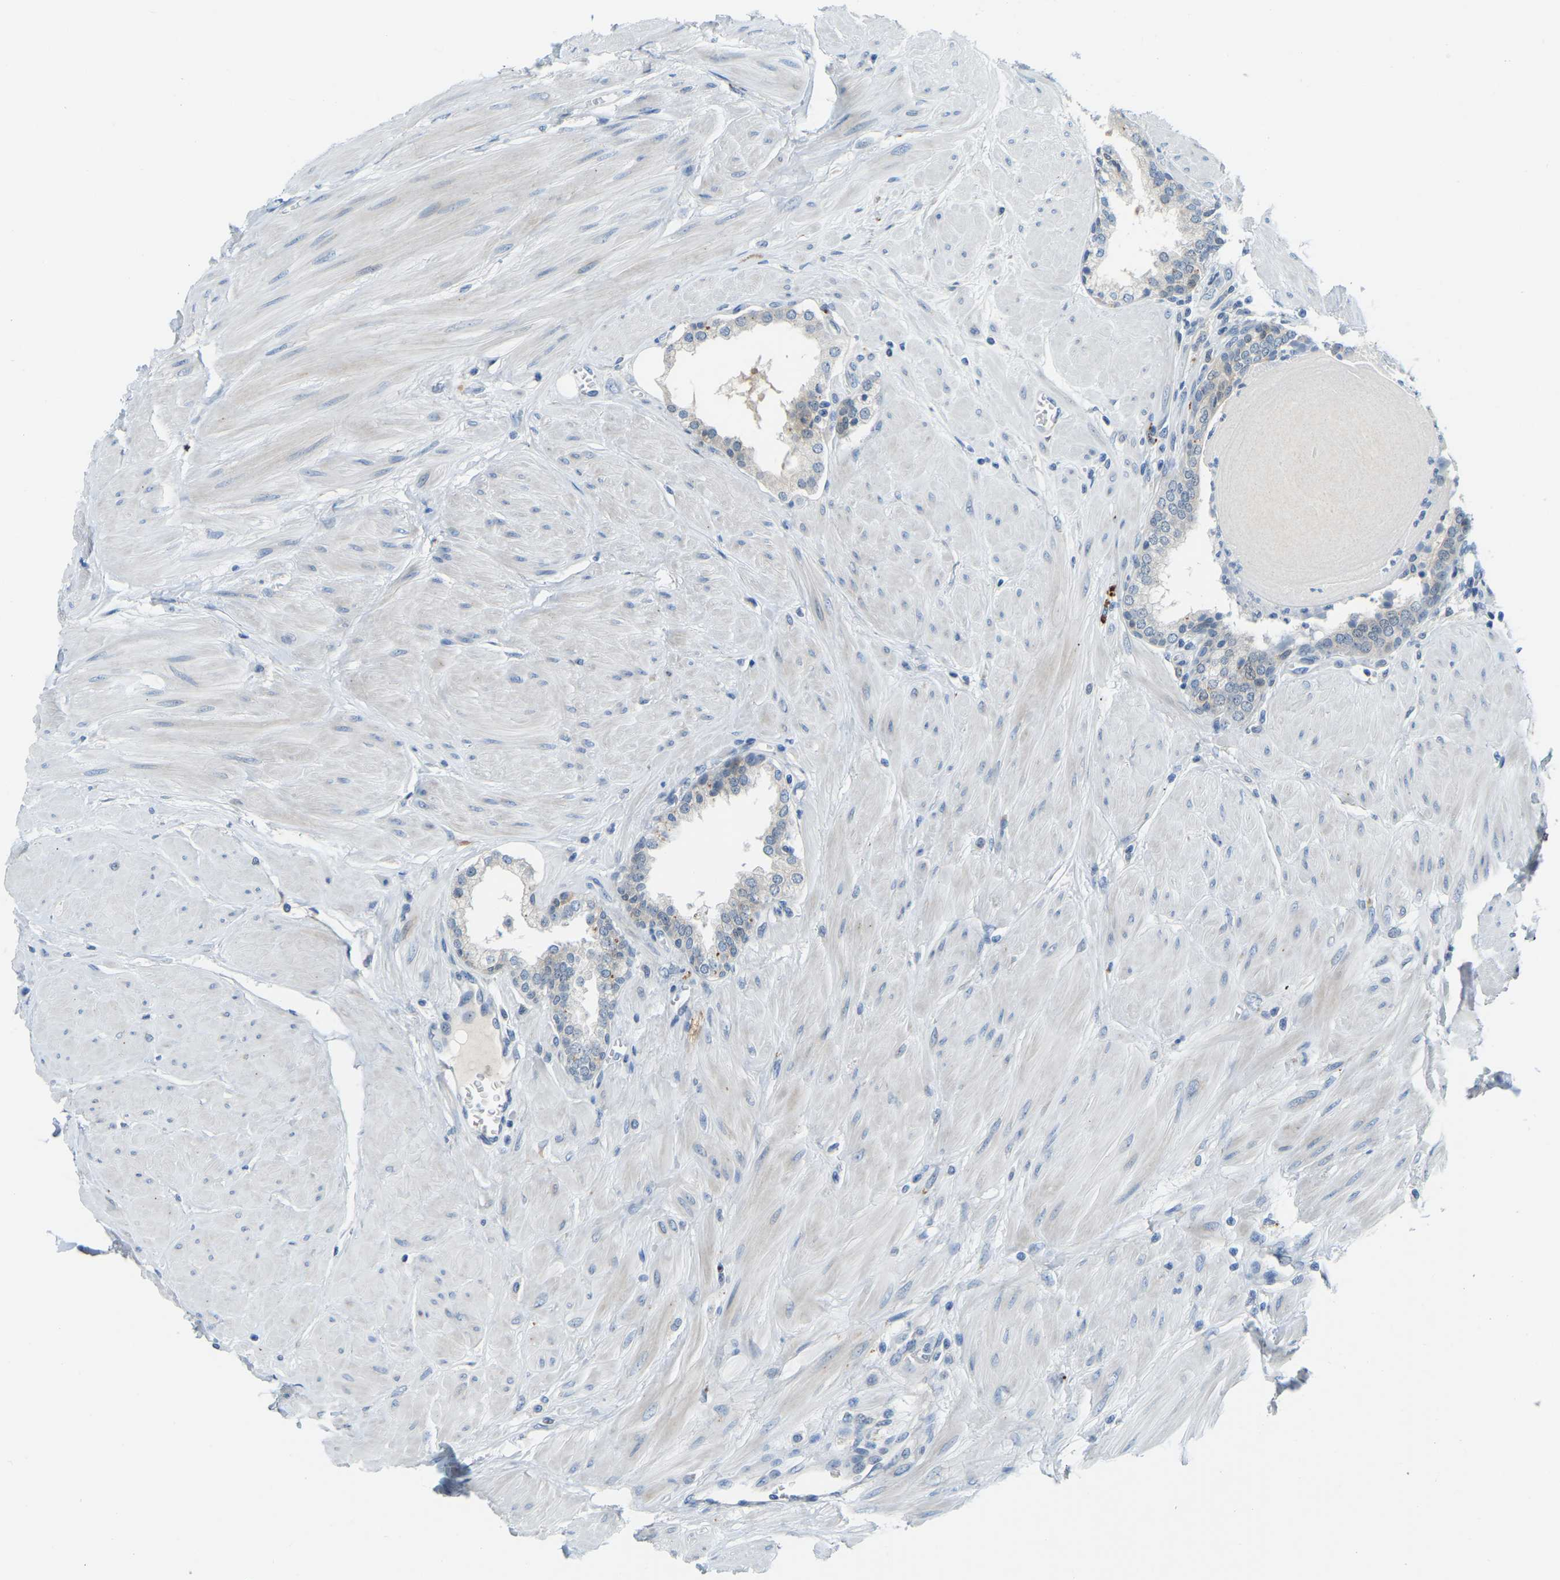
{"staining": {"intensity": "moderate", "quantity": "<25%", "location": "cytoplasmic/membranous"}, "tissue": "prostate", "cell_type": "Glandular cells", "image_type": "normal", "snomed": [{"axis": "morphology", "description": "Normal tissue, NOS"}, {"axis": "topography", "description": "Prostate"}], "caption": "Prostate was stained to show a protein in brown. There is low levels of moderate cytoplasmic/membranous staining in about <25% of glandular cells.", "gene": "NME8", "patient": {"sex": "male", "age": 51}}